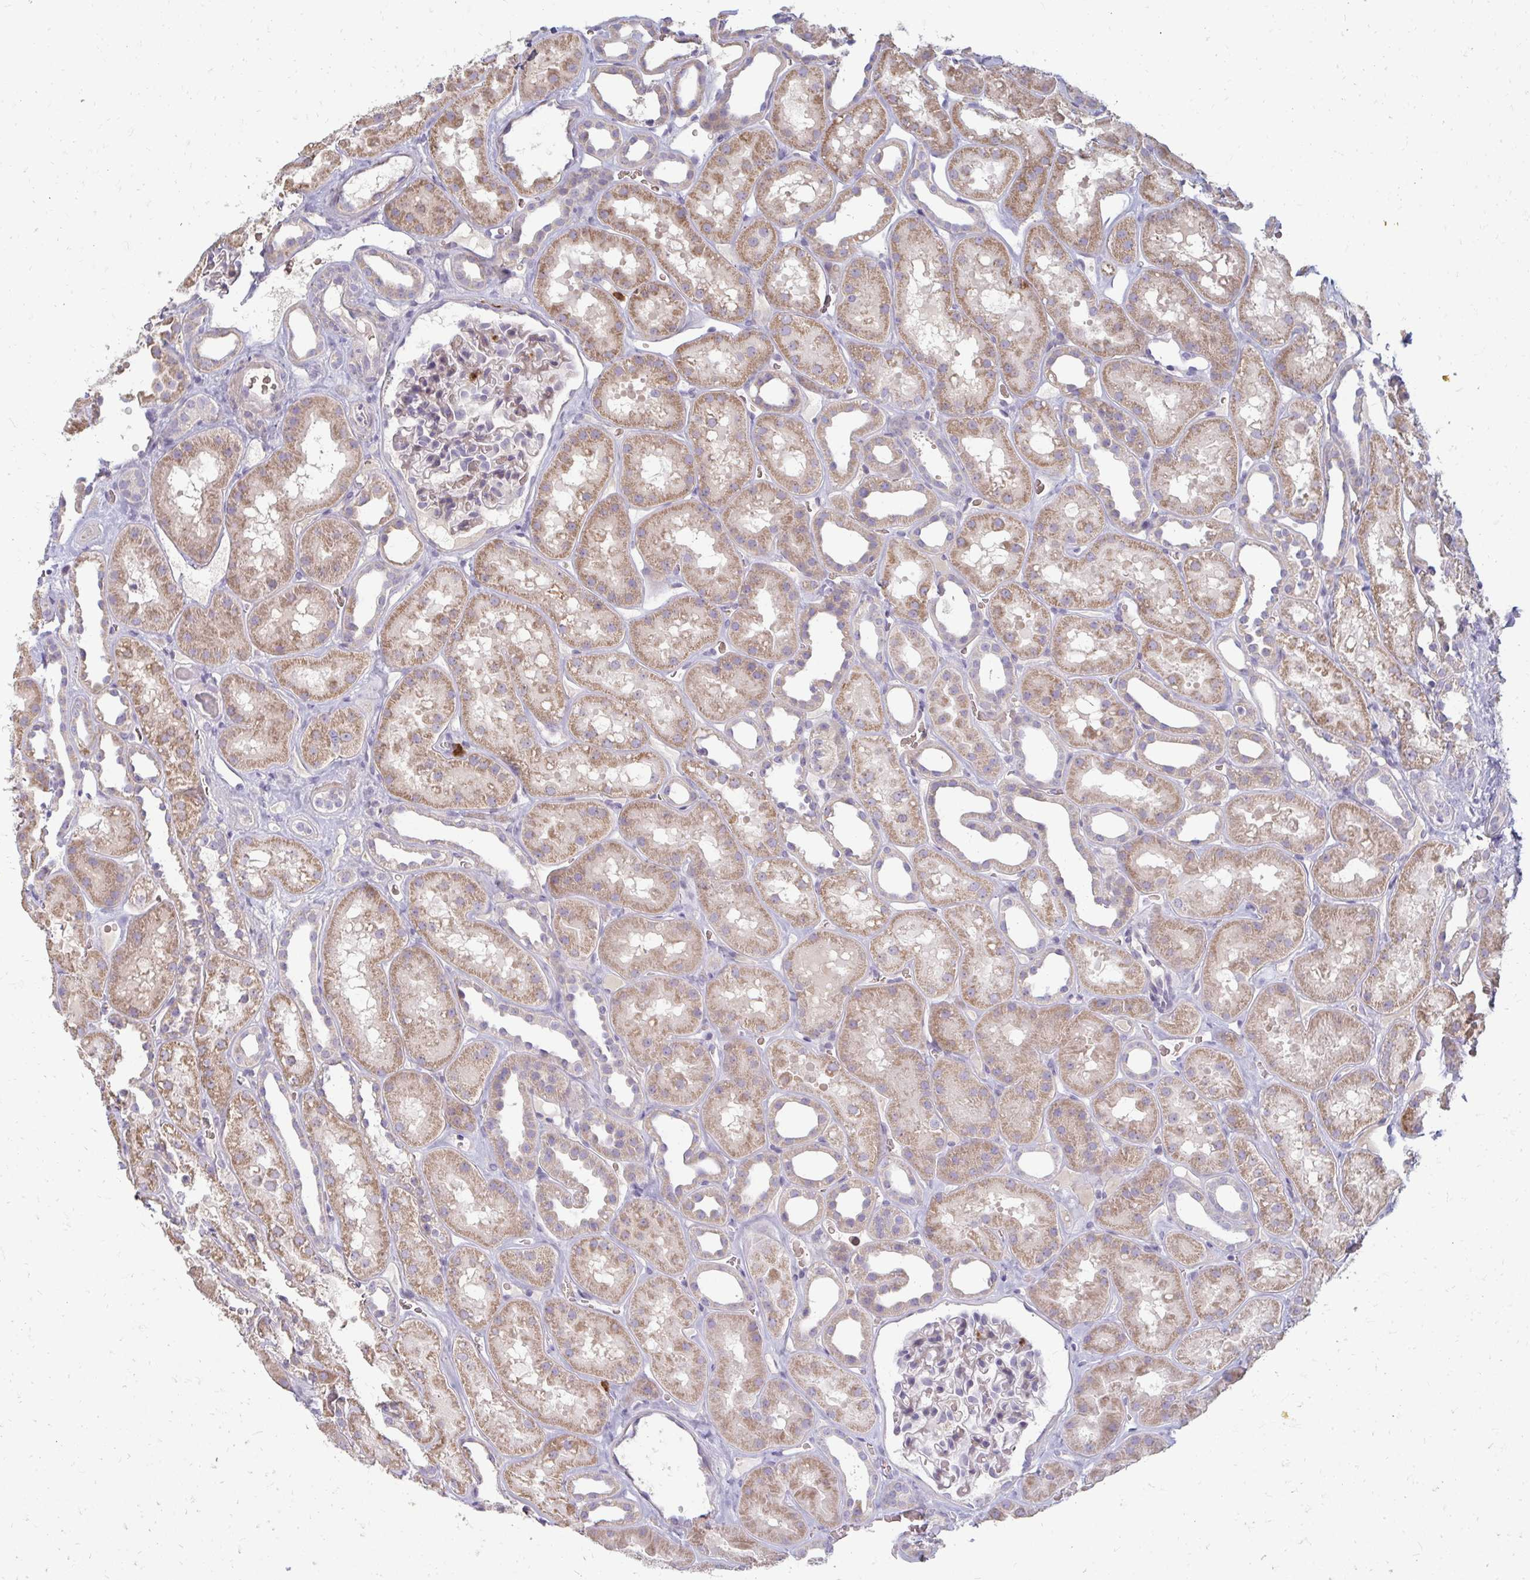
{"staining": {"intensity": "negative", "quantity": "none", "location": "none"}, "tissue": "kidney", "cell_type": "Cells in glomeruli", "image_type": "normal", "snomed": [{"axis": "morphology", "description": "Normal tissue, NOS"}, {"axis": "topography", "description": "Kidney"}], "caption": "An image of kidney stained for a protein displays no brown staining in cells in glomeruli. Nuclei are stained in blue.", "gene": "RAB33A", "patient": {"sex": "female", "age": 41}}